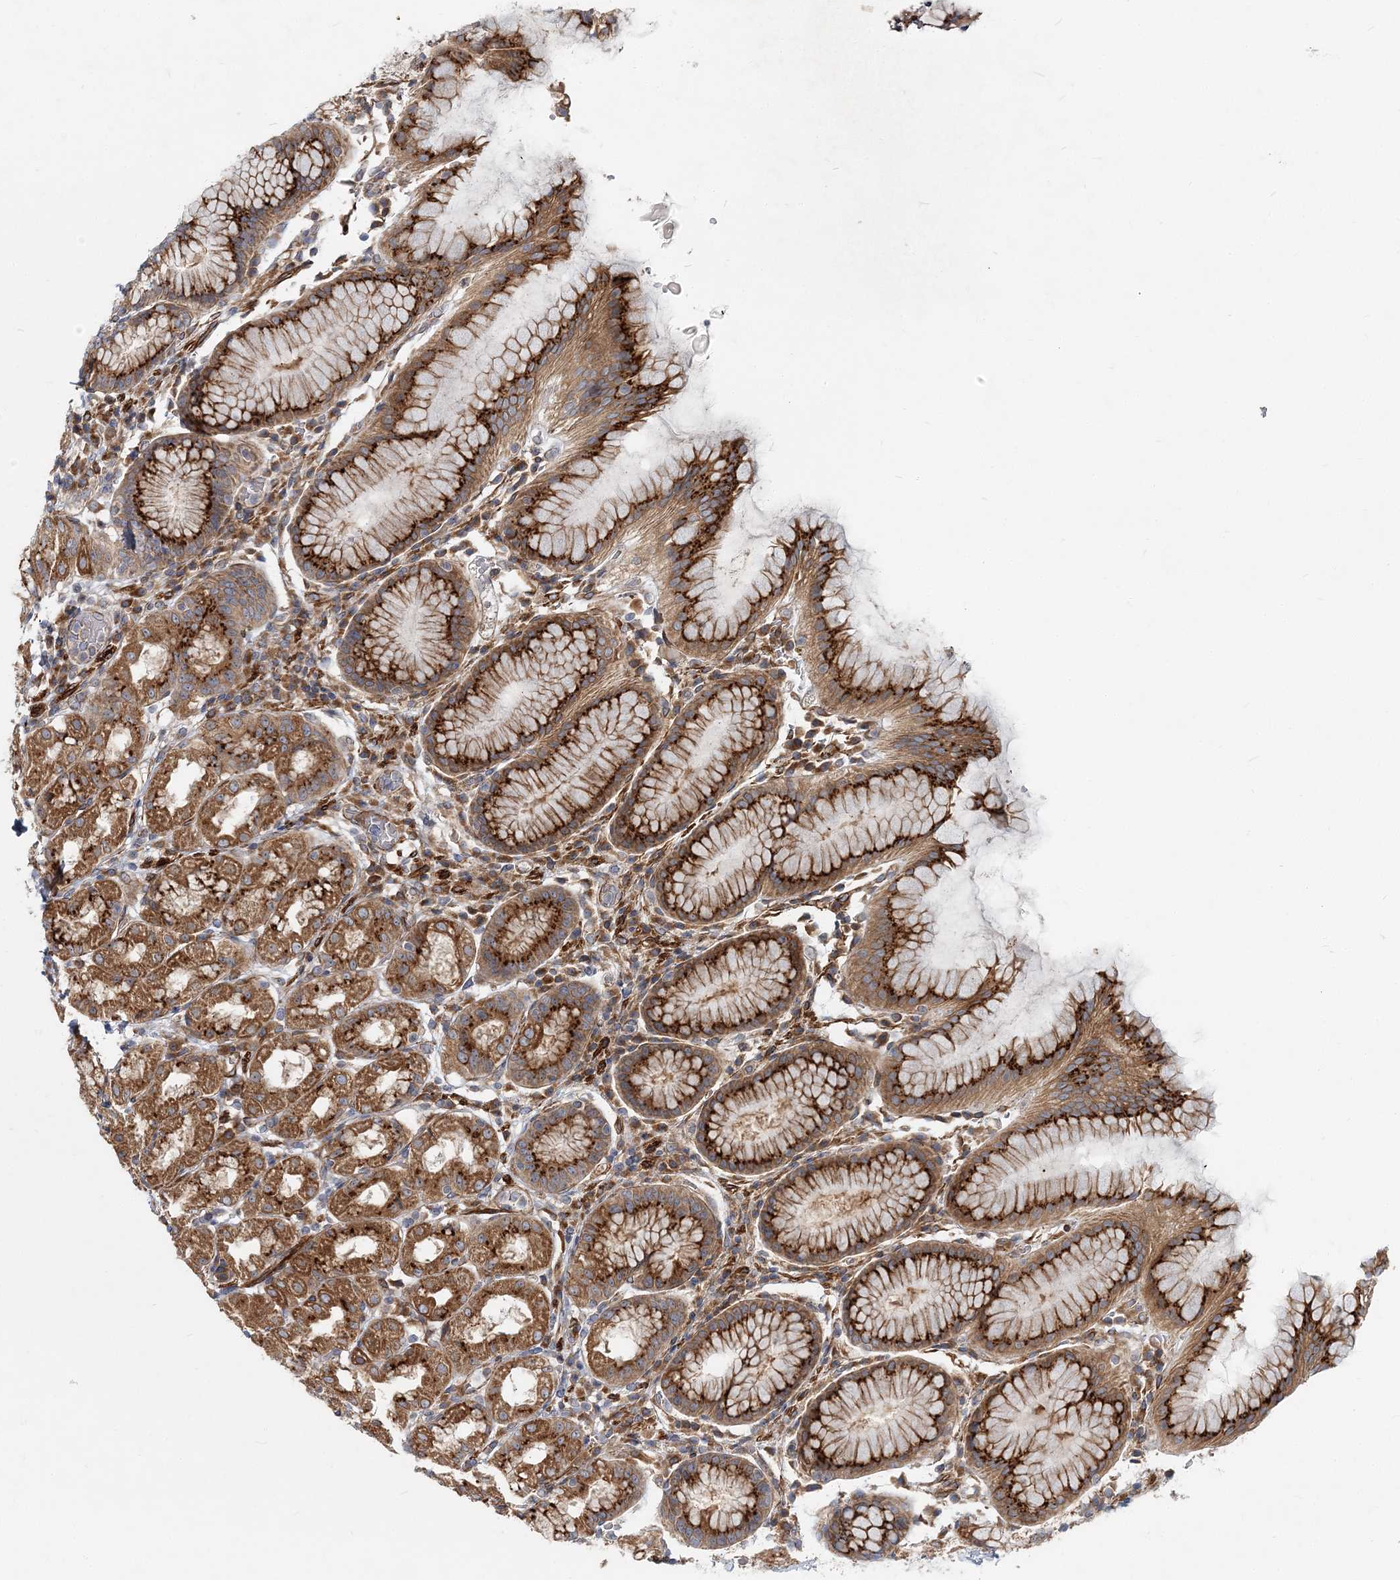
{"staining": {"intensity": "strong", "quantity": ">75%", "location": "cytoplasmic/membranous"}, "tissue": "stomach", "cell_type": "Glandular cells", "image_type": "normal", "snomed": [{"axis": "morphology", "description": "Normal tissue, NOS"}, {"axis": "topography", "description": "Stomach, lower"}], "caption": "IHC (DAB (3,3'-diaminobenzidine)) staining of benign stomach displays strong cytoplasmic/membranous protein staining in approximately >75% of glandular cells.", "gene": "NBAS", "patient": {"sex": "female", "age": 56}}